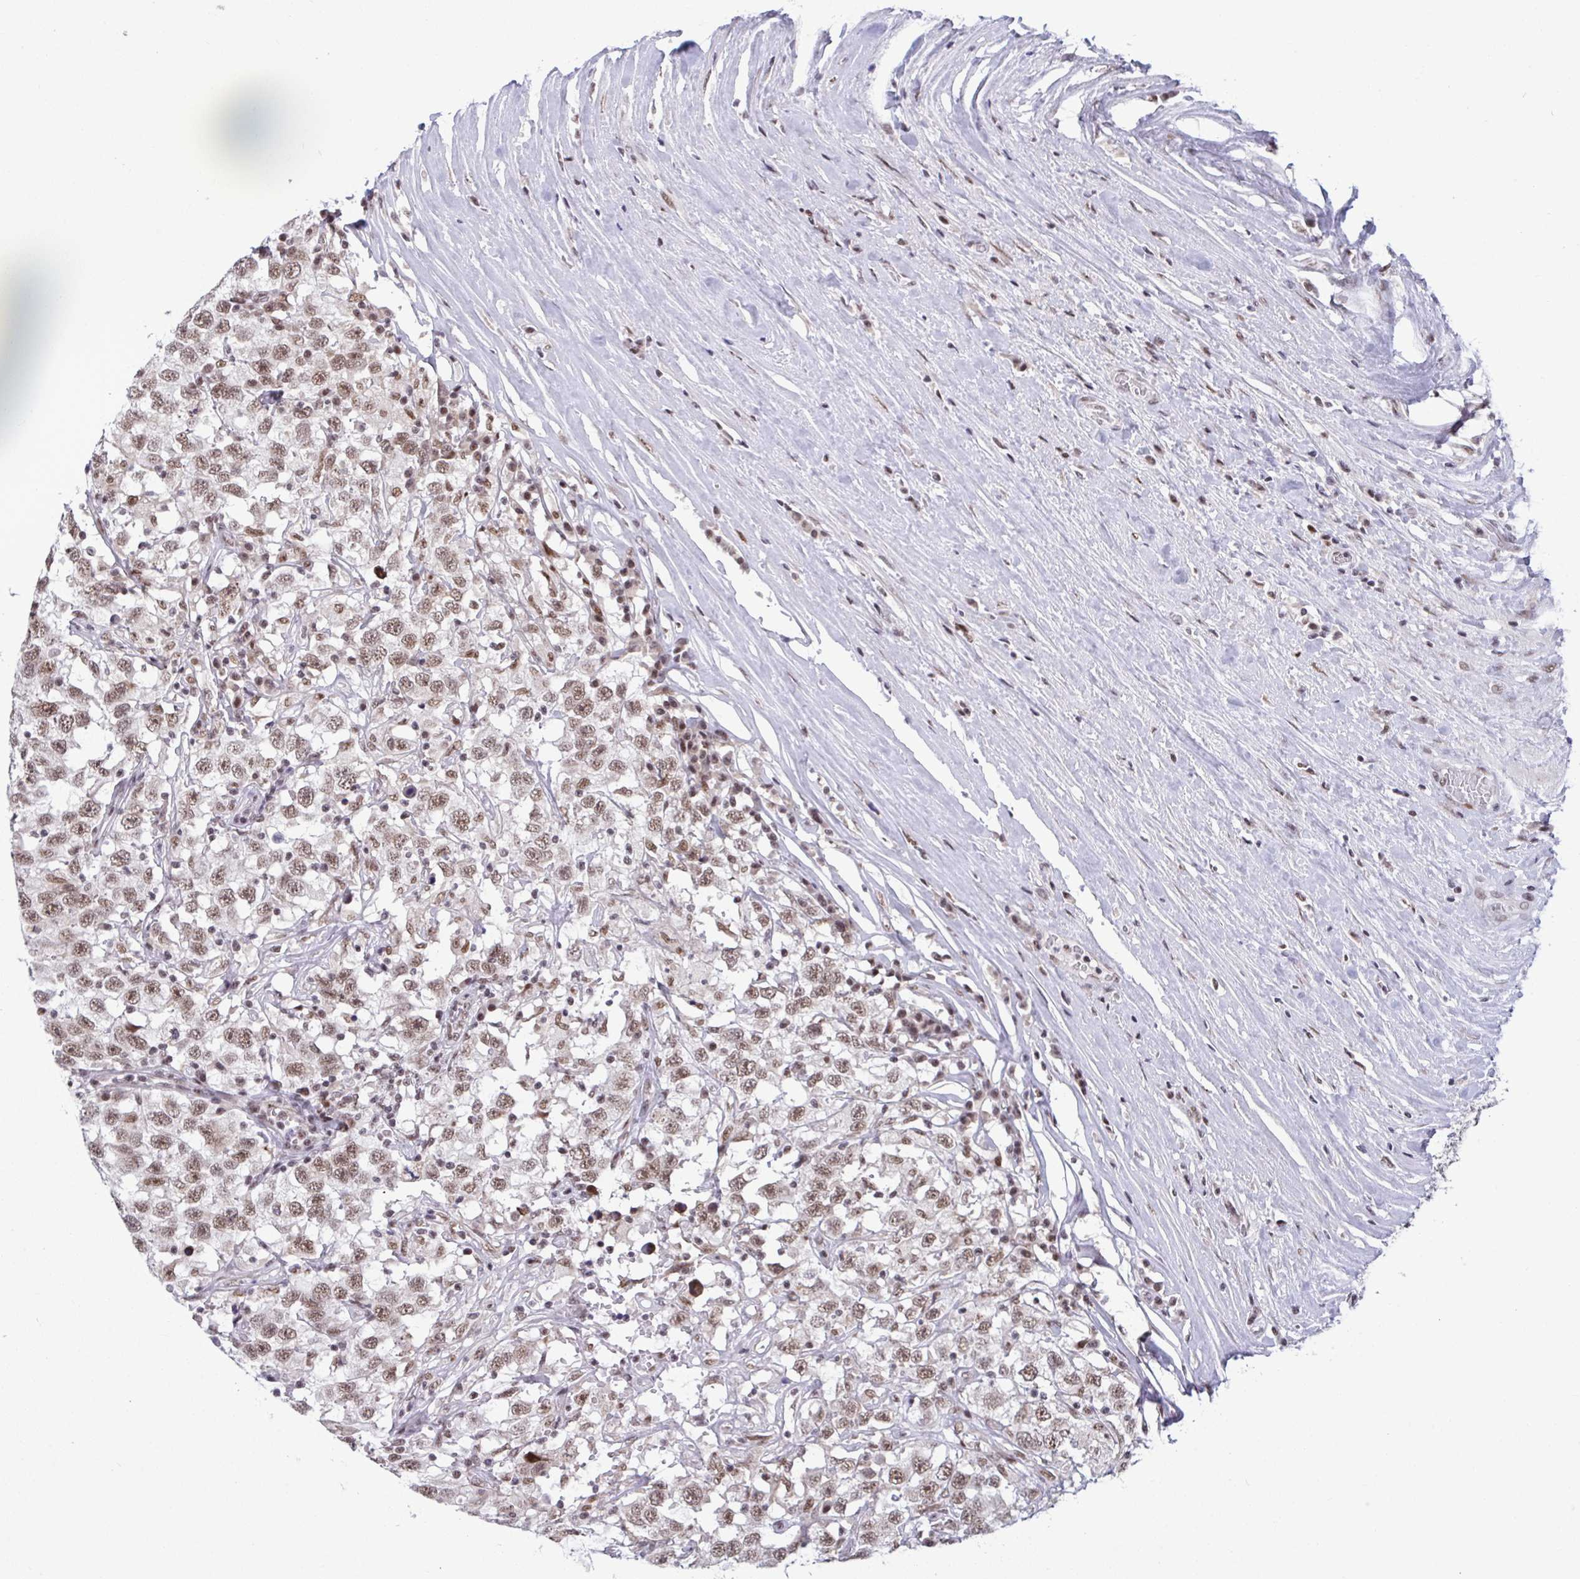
{"staining": {"intensity": "moderate", "quantity": ">75%", "location": "nuclear"}, "tissue": "testis cancer", "cell_type": "Tumor cells", "image_type": "cancer", "snomed": [{"axis": "morphology", "description": "Seminoma, NOS"}, {"axis": "topography", "description": "Testis"}], "caption": "The immunohistochemical stain shows moderate nuclear positivity in tumor cells of testis cancer tissue.", "gene": "WBP11", "patient": {"sex": "male", "age": 41}}